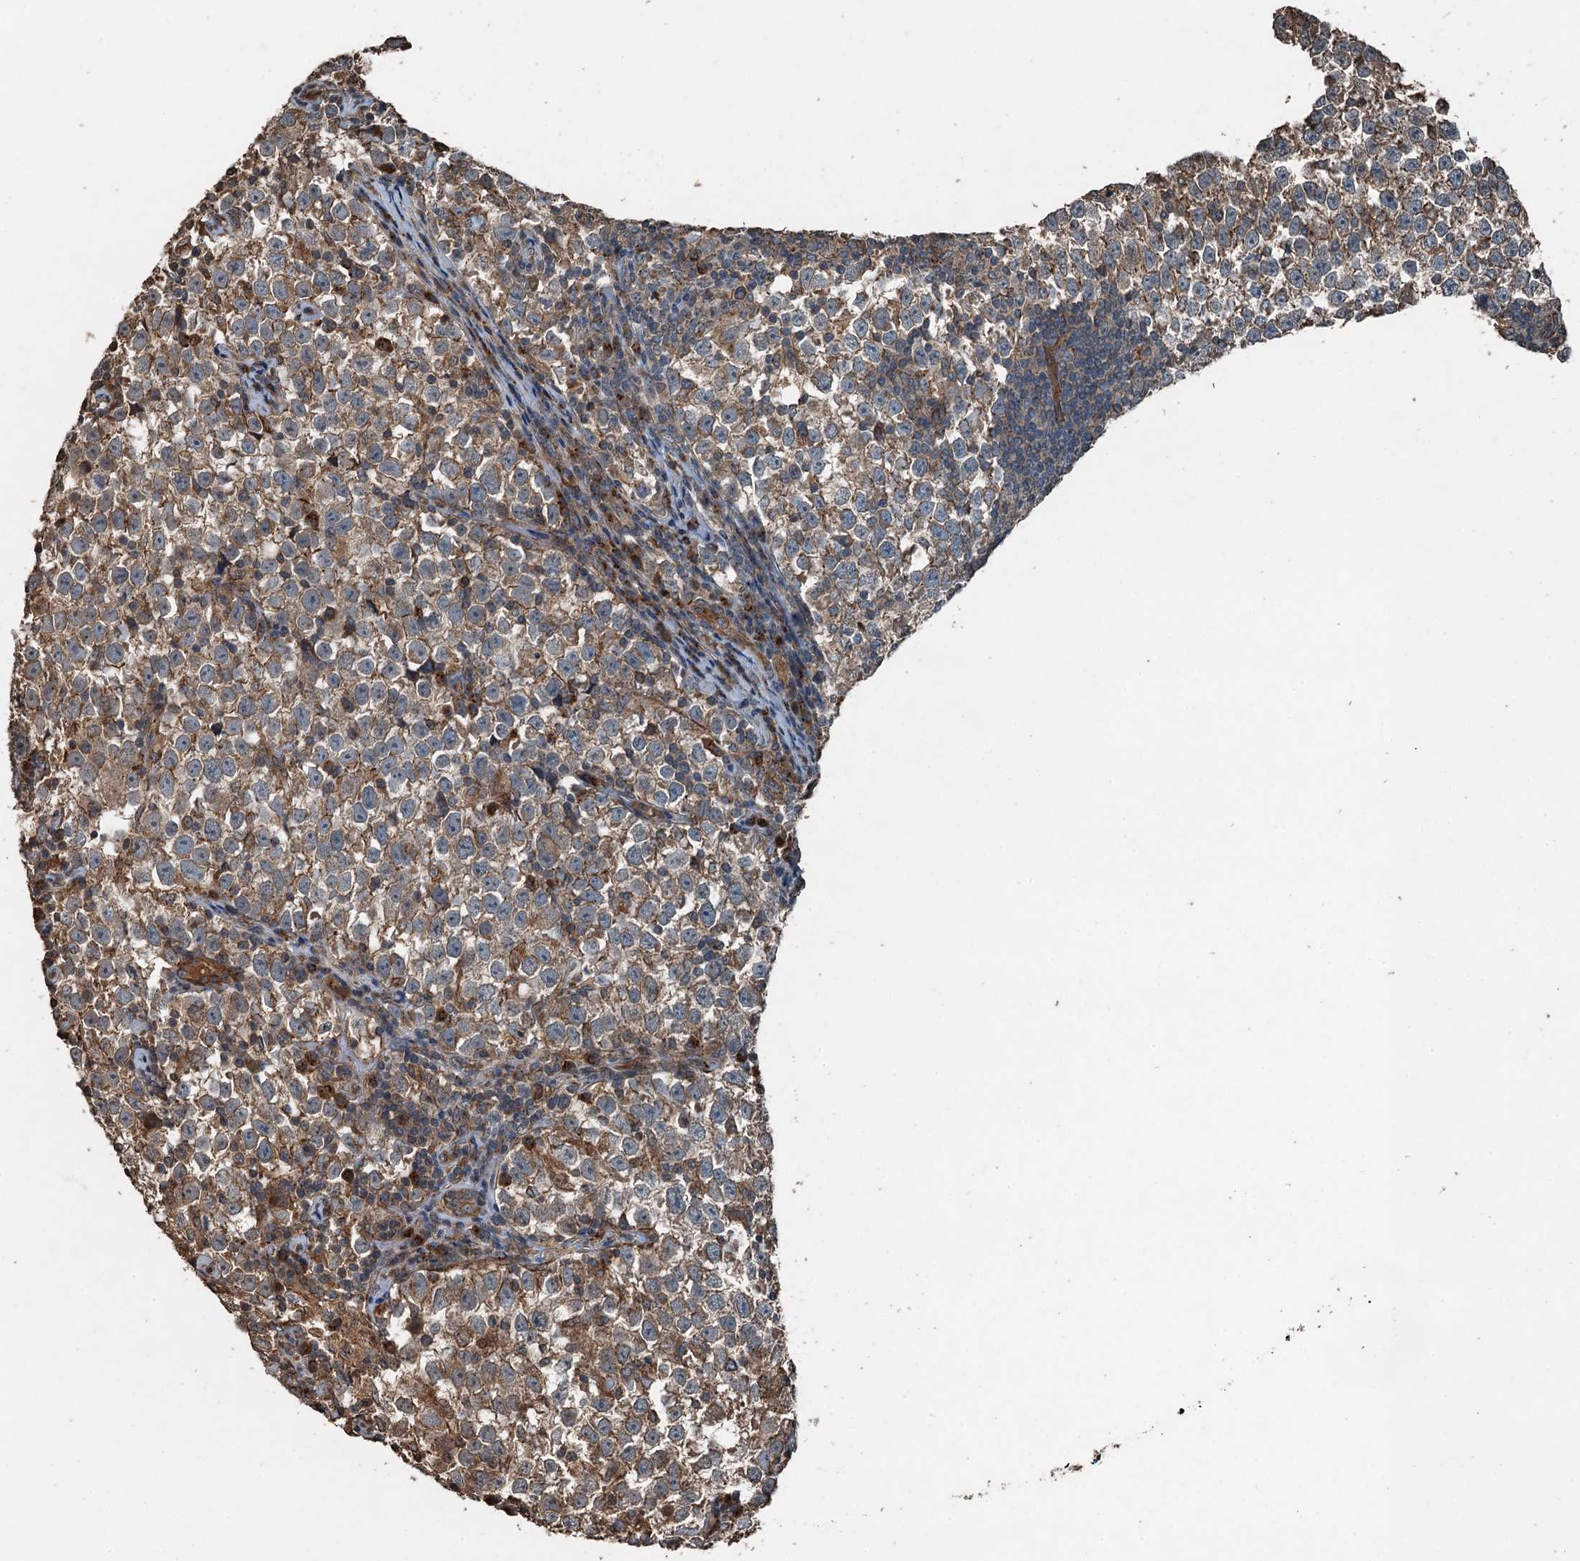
{"staining": {"intensity": "weak", "quantity": ">75%", "location": "cytoplasmic/membranous"}, "tissue": "testis cancer", "cell_type": "Tumor cells", "image_type": "cancer", "snomed": [{"axis": "morphology", "description": "Normal tissue, NOS"}, {"axis": "morphology", "description": "Seminoma, NOS"}, {"axis": "topography", "description": "Testis"}], "caption": "A brown stain highlights weak cytoplasmic/membranous positivity of a protein in testis cancer tumor cells.", "gene": "TCTN1", "patient": {"sex": "male", "age": 43}}